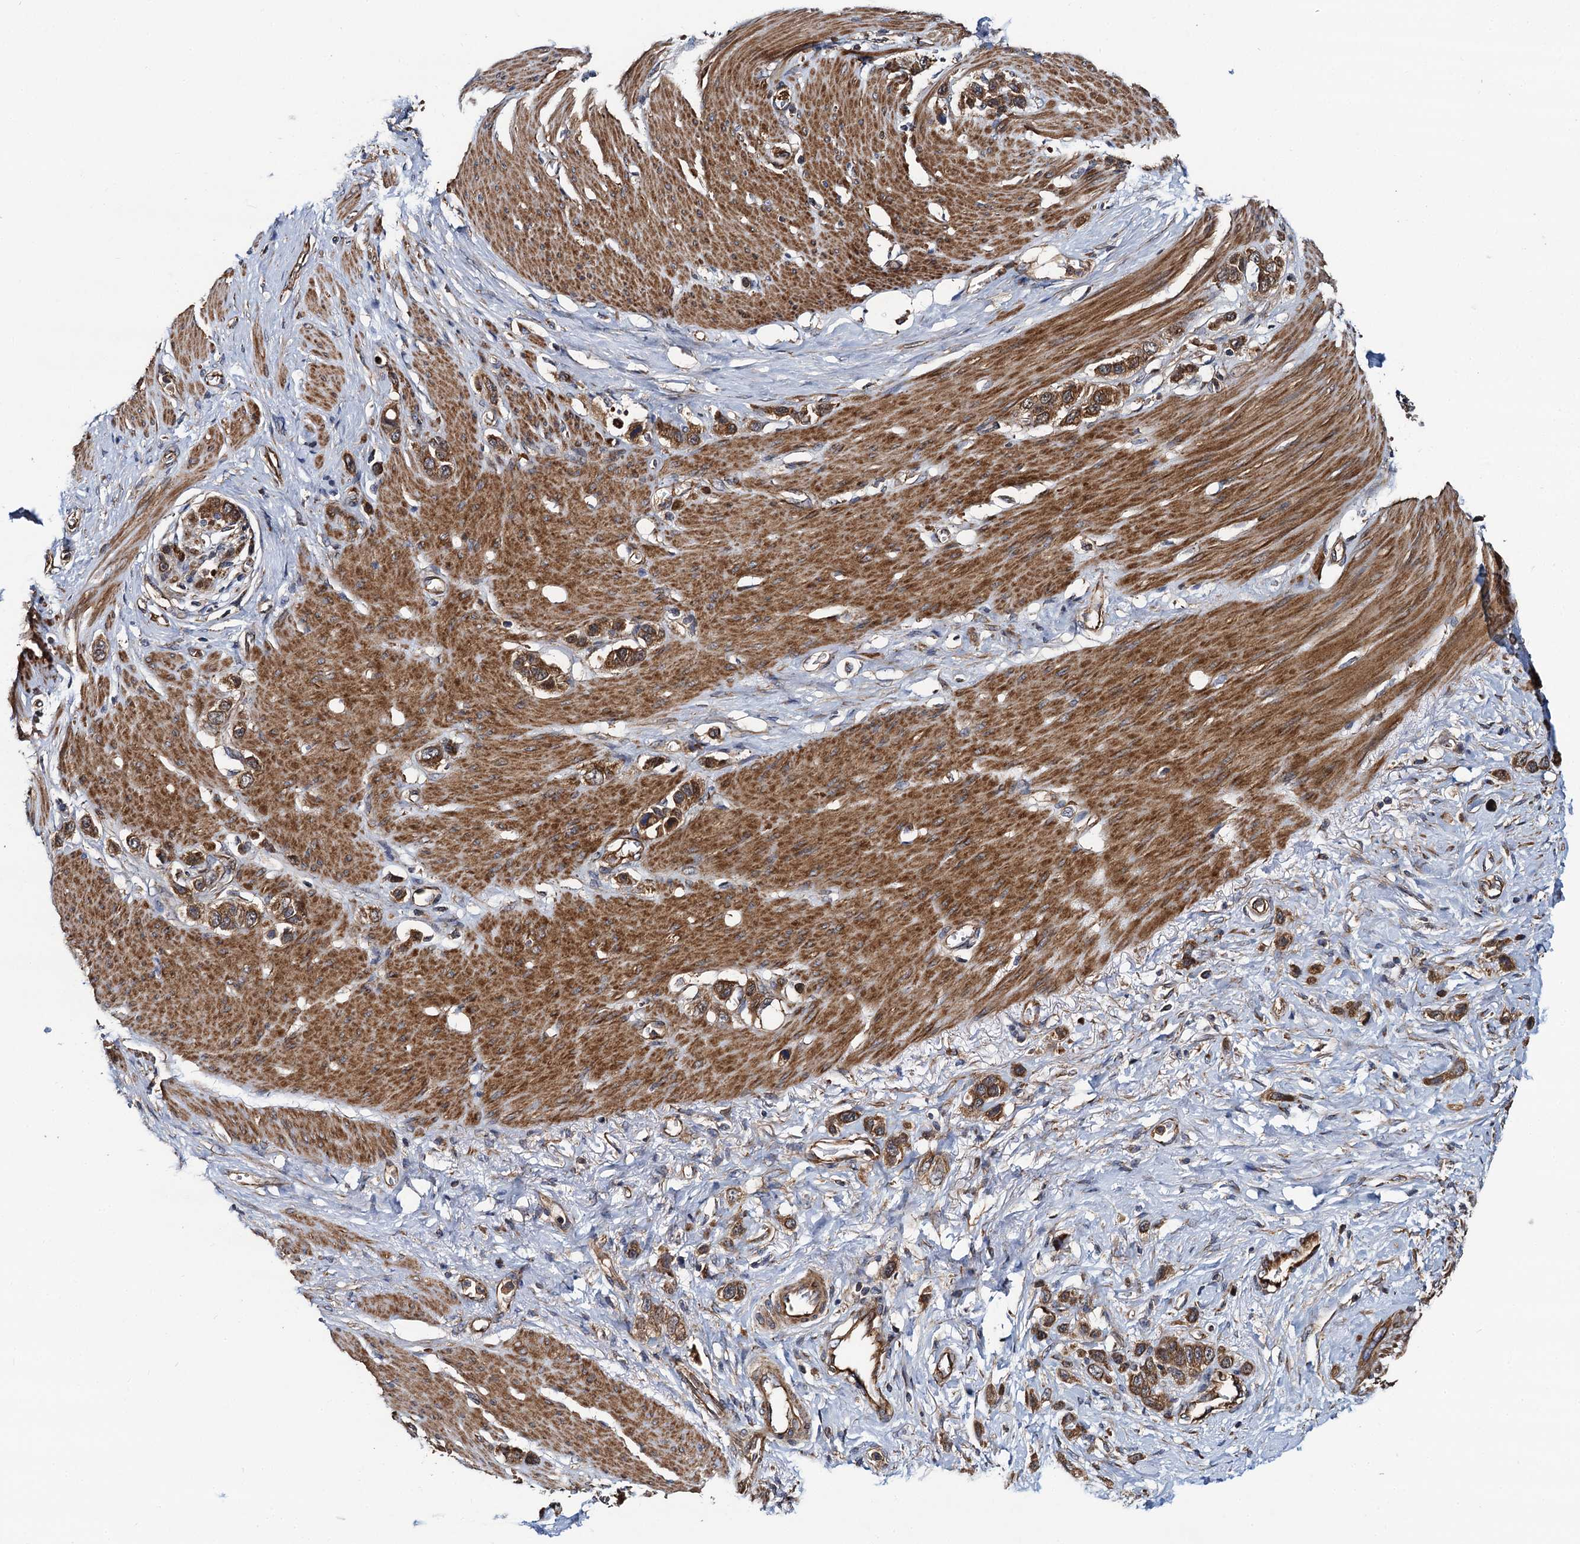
{"staining": {"intensity": "strong", "quantity": ">75%", "location": "cytoplasmic/membranous"}, "tissue": "stomach cancer", "cell_type": "Tumor cells", "image_type": "cancer", "snomed": [{"axis": "morphology", "description": "Adenocarcinoma, NOS"}, {"axis": "morphology", "description": "Adenocarcinoma, High grade"}, {"axis": "topography", "description": "Stomach, upper"}, {"axis": "topography", "description": "Stomach, lower"}], "caption": "The image exhibits immunohistochemical staining of stomach high-grade adenocarcinoma. There is strong cytoplasmic/membranous positivity is appreciated in about >75% of tumor cells.", "gene": "NEK1", "patient": {"sex": "female", "age": 65}}